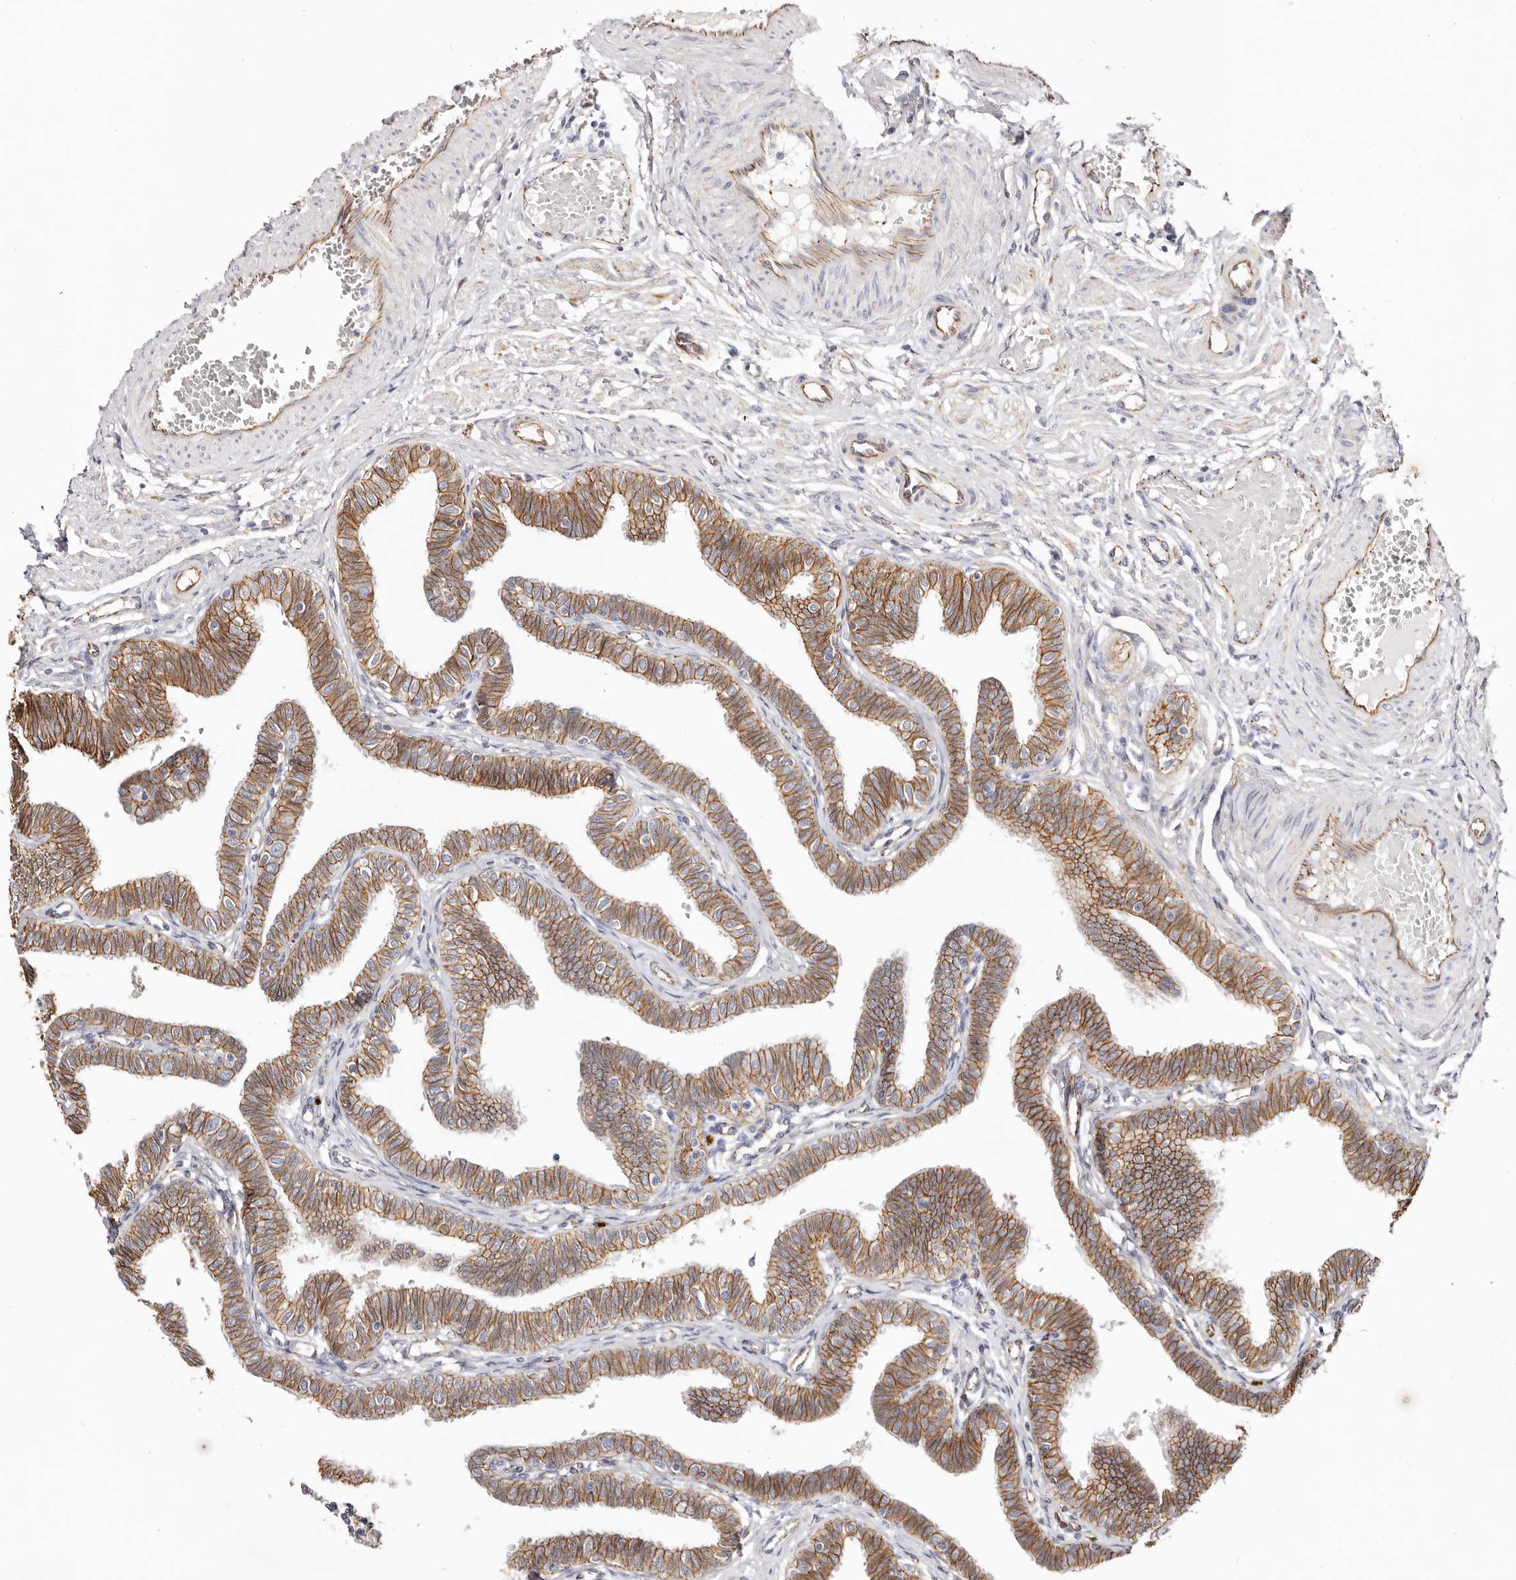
{"staining": {"intensity": "strong", "quantity": ">75%", "location": "cytoplasmic/membranous"}, "tissue": "fallopian tube", "cell_type": "Glandular cells", "image_type": "normal", "snomed": [{"axis": "morphology", "description": "Normal tissue, NOS"}, {"axis": "topography", "description": "Fallopian tube"}, {"axis": "topography", "description": "Ovary"}], "caption": "Protein staining by IHC shows strong cytoplasmic/membranous positivity in approximately >75% of glandular cells in benign fallopian tube. Immunohistochemistry stains the protein in brown and the nuclei are stained blue.", "gene": "CTNNB1", "patient": {"sex": "female", "age": 23}}